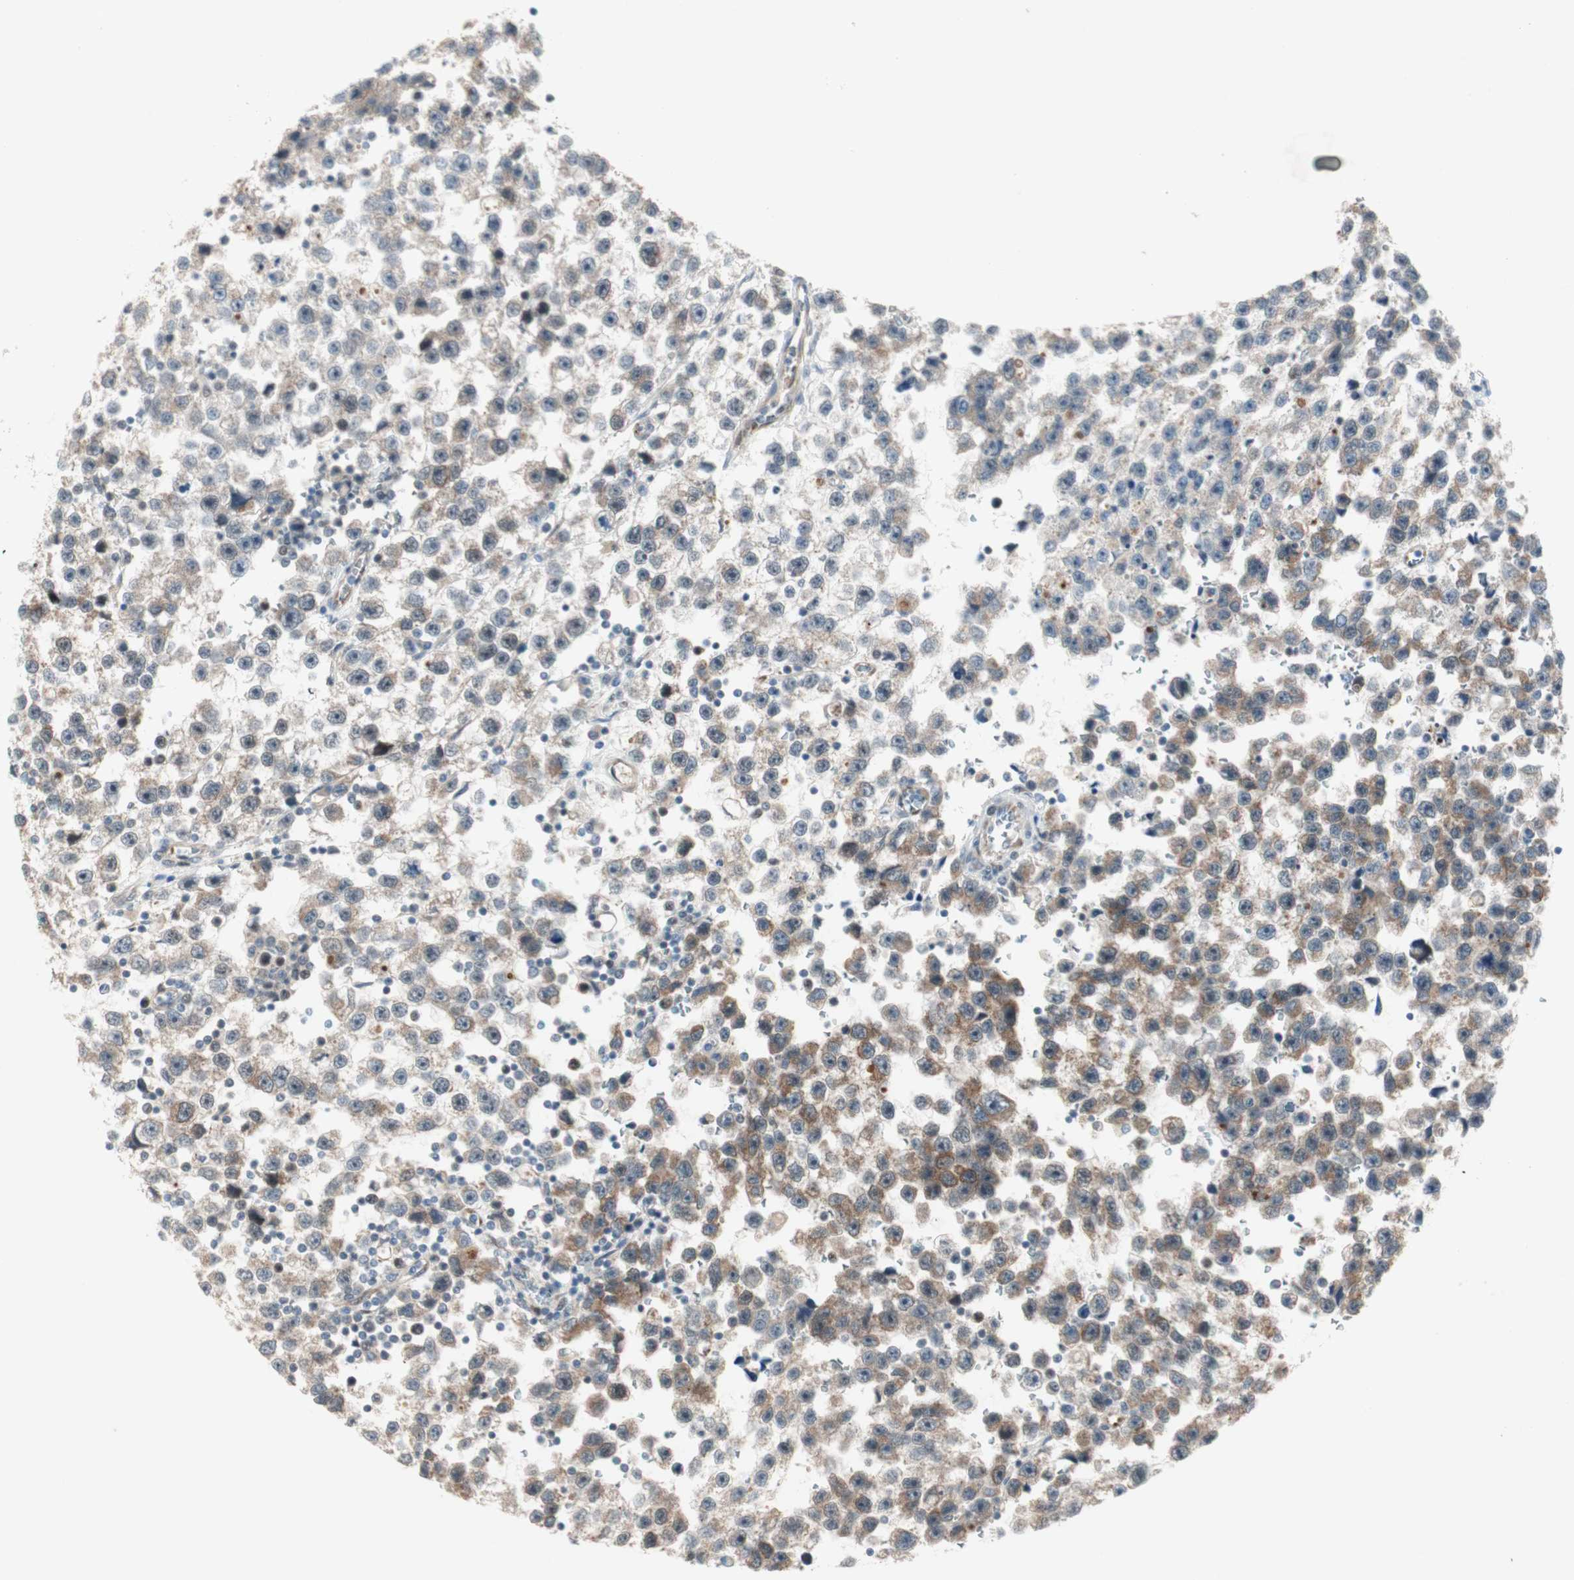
{"staining": {"intensity": "moderate", "quantity": ">75%", "location": "cytoplasmic/membranous"}, "tissue": "testis cancer", "cell_type": "Tumor cells", "image_type": "cancer", "snomed": [{"axis": "morphology", "description": "Seminoma, NOS"}, {"axis": "topography", "description": "Testis"}], "caption": "This image demonstrates testis seminoma stained with immunohistochemistry to label a protein in brown. The cytoplasmic/membranous of tumor cells show moderate positivity for the protein. Nuclei are counter-stained blue.", "gene": "ZNF37A", "patient": {"sex": "male", "age": 33}}